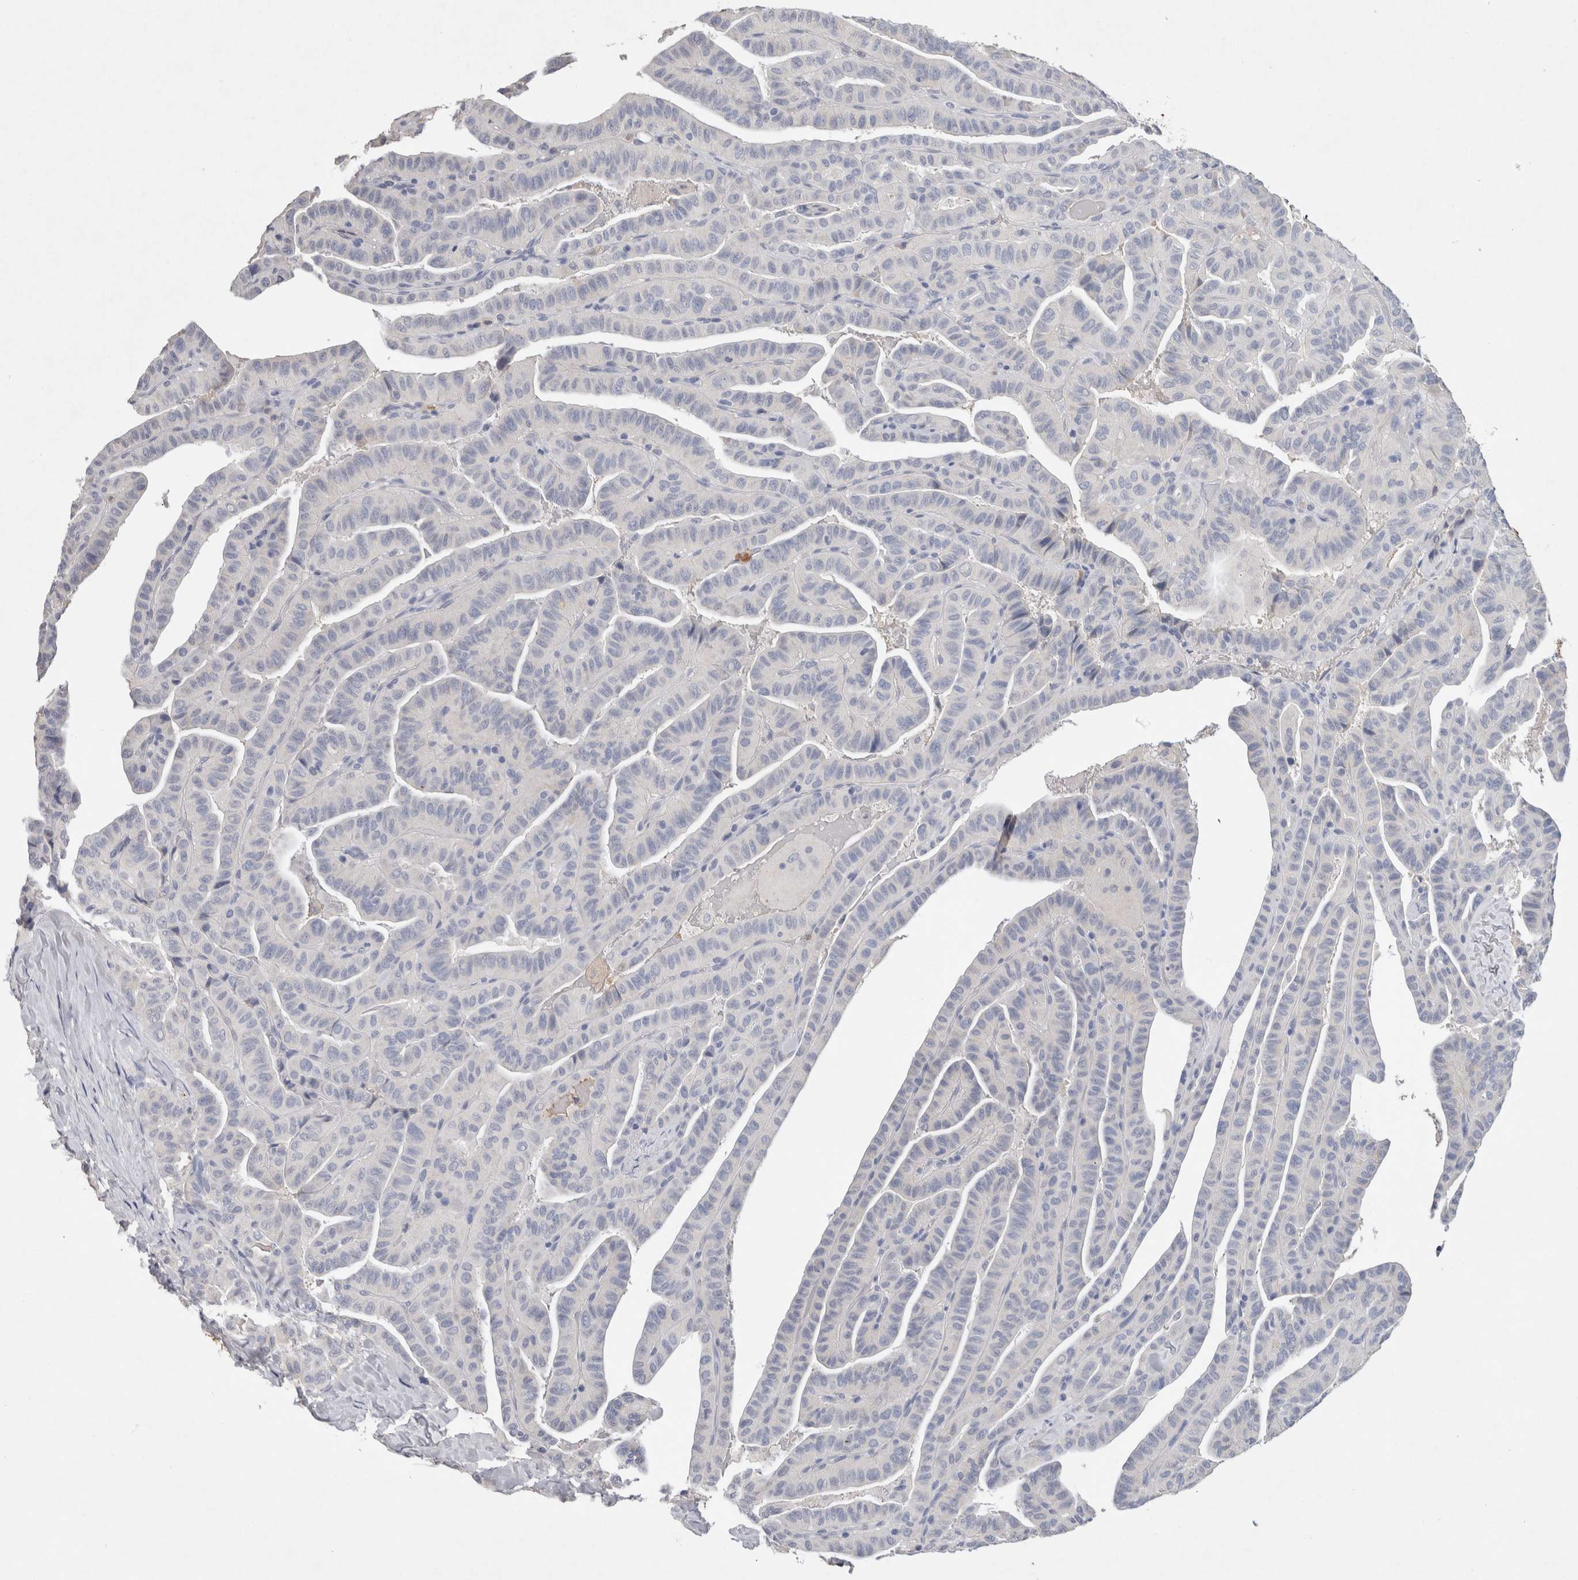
{"staining": {"intensity": "negative", "quantity": "none", "location": "none"}, "tissue": "thyroid cancer", "cell_type": "Tumor cells", "image_type": "cancer", "snomed": [{"axis": "morphology", "description": "Papillary adenocarcinoma, NOS"}, {"axis": "topography", "description": "Thyroid gland"}], "caption": "The IHC histopathology image has no significant expression in tumor cells of thyroid cancer tissue. (Stains: DAB IHC with hematoxylin counter stain, Microscopy: brightfield microscopy at high magnification).", "gene": "FABP7", "patient": {"sex": "male", "age": 77}}